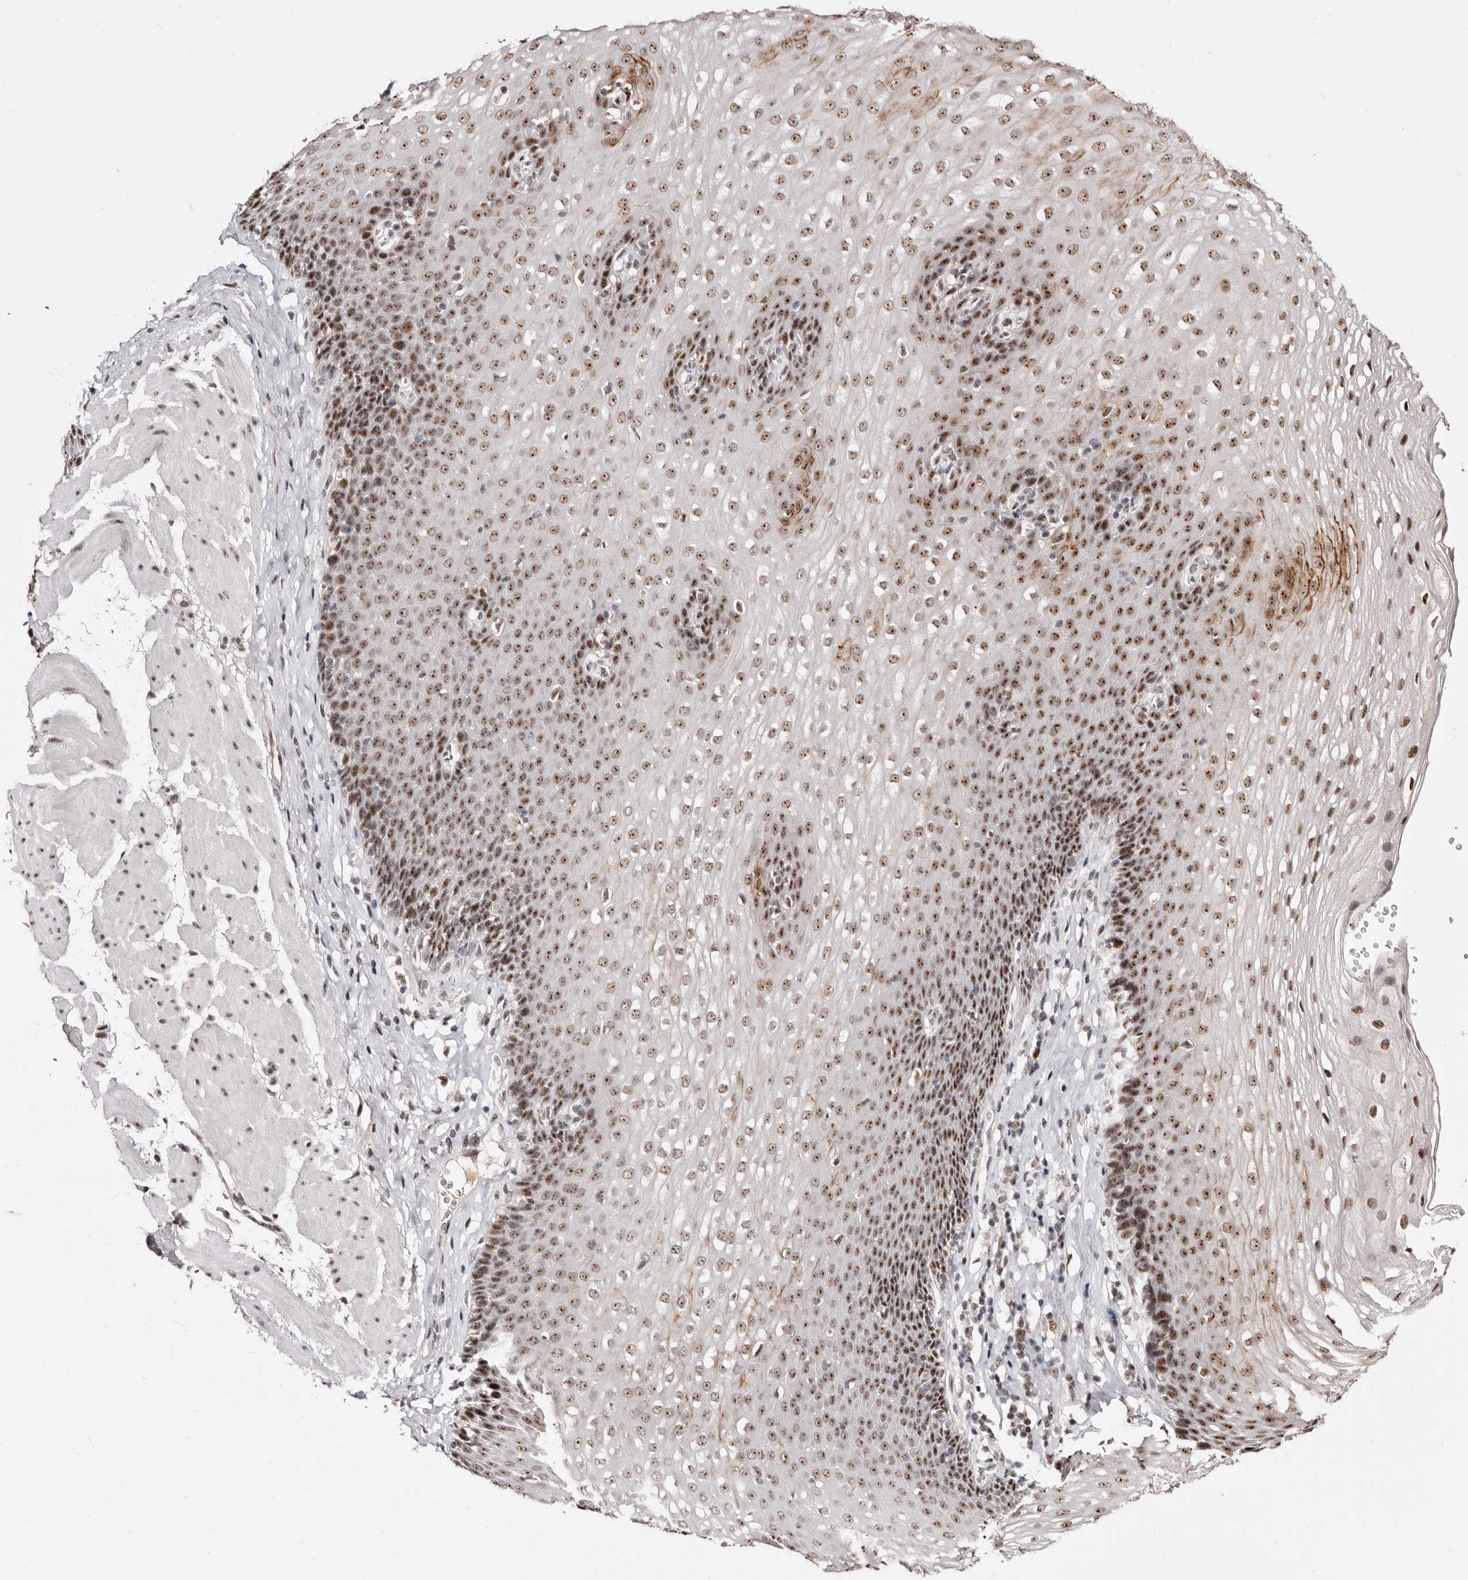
{"staining": {"intensity": "moderate", "quantity": ">75%", "location": "nuclear"}, "tissue": "esophagus", "cell_type": "Squamous epithelial cells", "image_type": "normal", "snomed": [{"axis": "morphology", "description": "Normal tissue, NOS"}, {"axis": "topography", "description": "Esophagus"}], "caption": "Immunohistochemistry photomicrograph of normal esophagus stained for a protein (brown), which displays medium levels of moderate nuclear staining in about >75% of squamous epithelial cells.", "gene": "ANAPC11", "patient": {"sex": "female", "age": 66}}